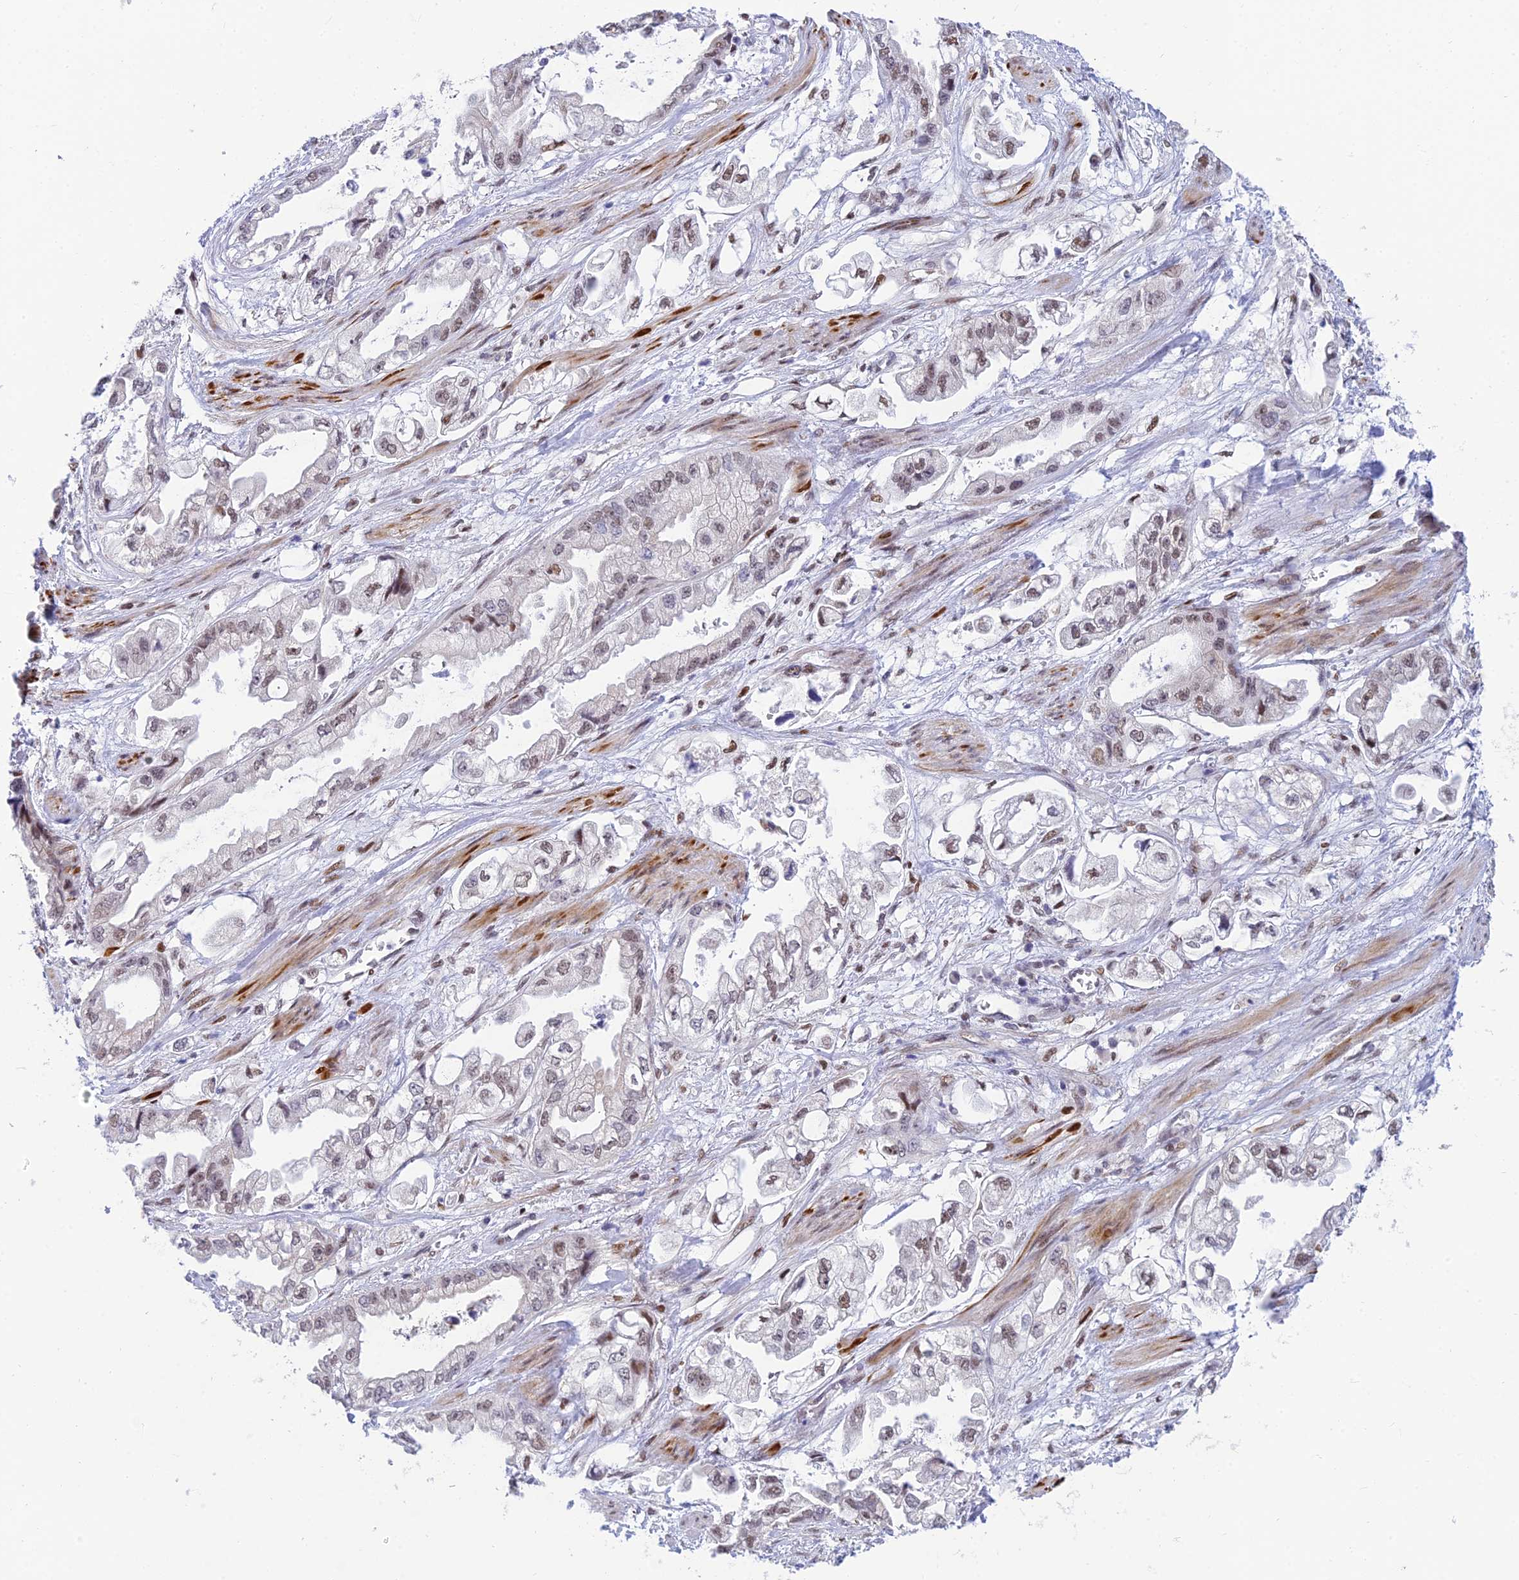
{"staining": {"intensity": "weak", "quantity": "25%-75%", "location": "nuclear"}, "tissue": "stomach cancer", "cell_type": "Tumor cells", "image_type": "cancer", "snomed": [{"axis": "morphology", "description": "Adenocarcinoma, NOS"}, {"axis": "topography", "description": "Stomach"}], "caption": "Brown immunohistochemical staining in stomach cancer (adenocarcinoma) shows weak nuclear staining in approximately 25%-75% of tumor cells. Nuclei are stained in blue.", "gene": "CLK4", "patient": {"sex": "male", "age": 62}}